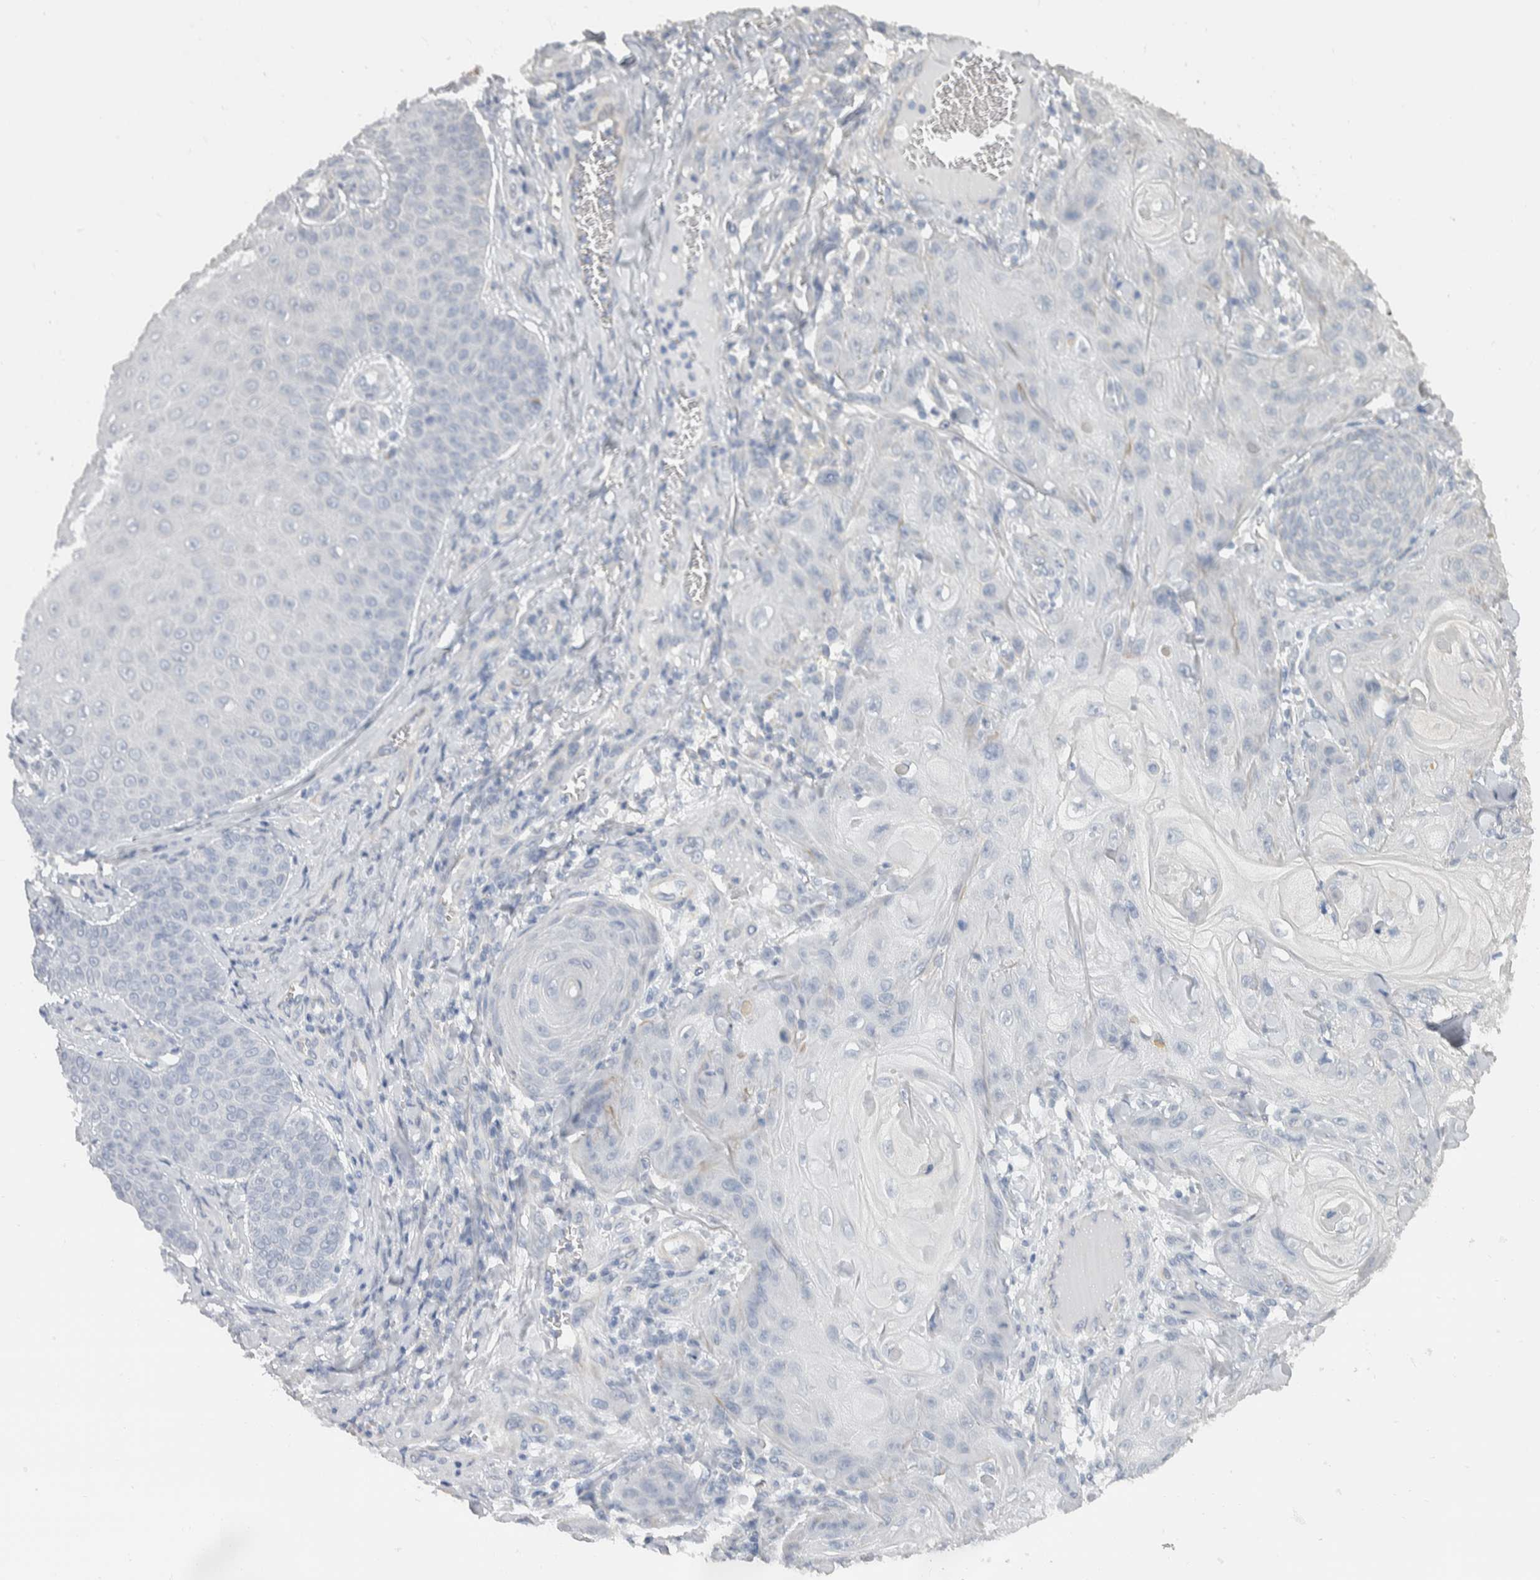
{"staining": {"intensity": "negative", "quantity": "none", "location": "none"}, "tissue": "skin cancer", "cell_type": "Tumor cells", "image_type": "cancer", "snomed": [{"axis": "morphology", "description": "Squamous cell carcinoma, NOS"}, {"axis": "topography", "description": "Skin"}], "caption": "Protein analysis of skin cancer exhibits no significant expression in tumor cells.", "gene": "NEFM", "patient": {"sex": "male", "age": 74}}